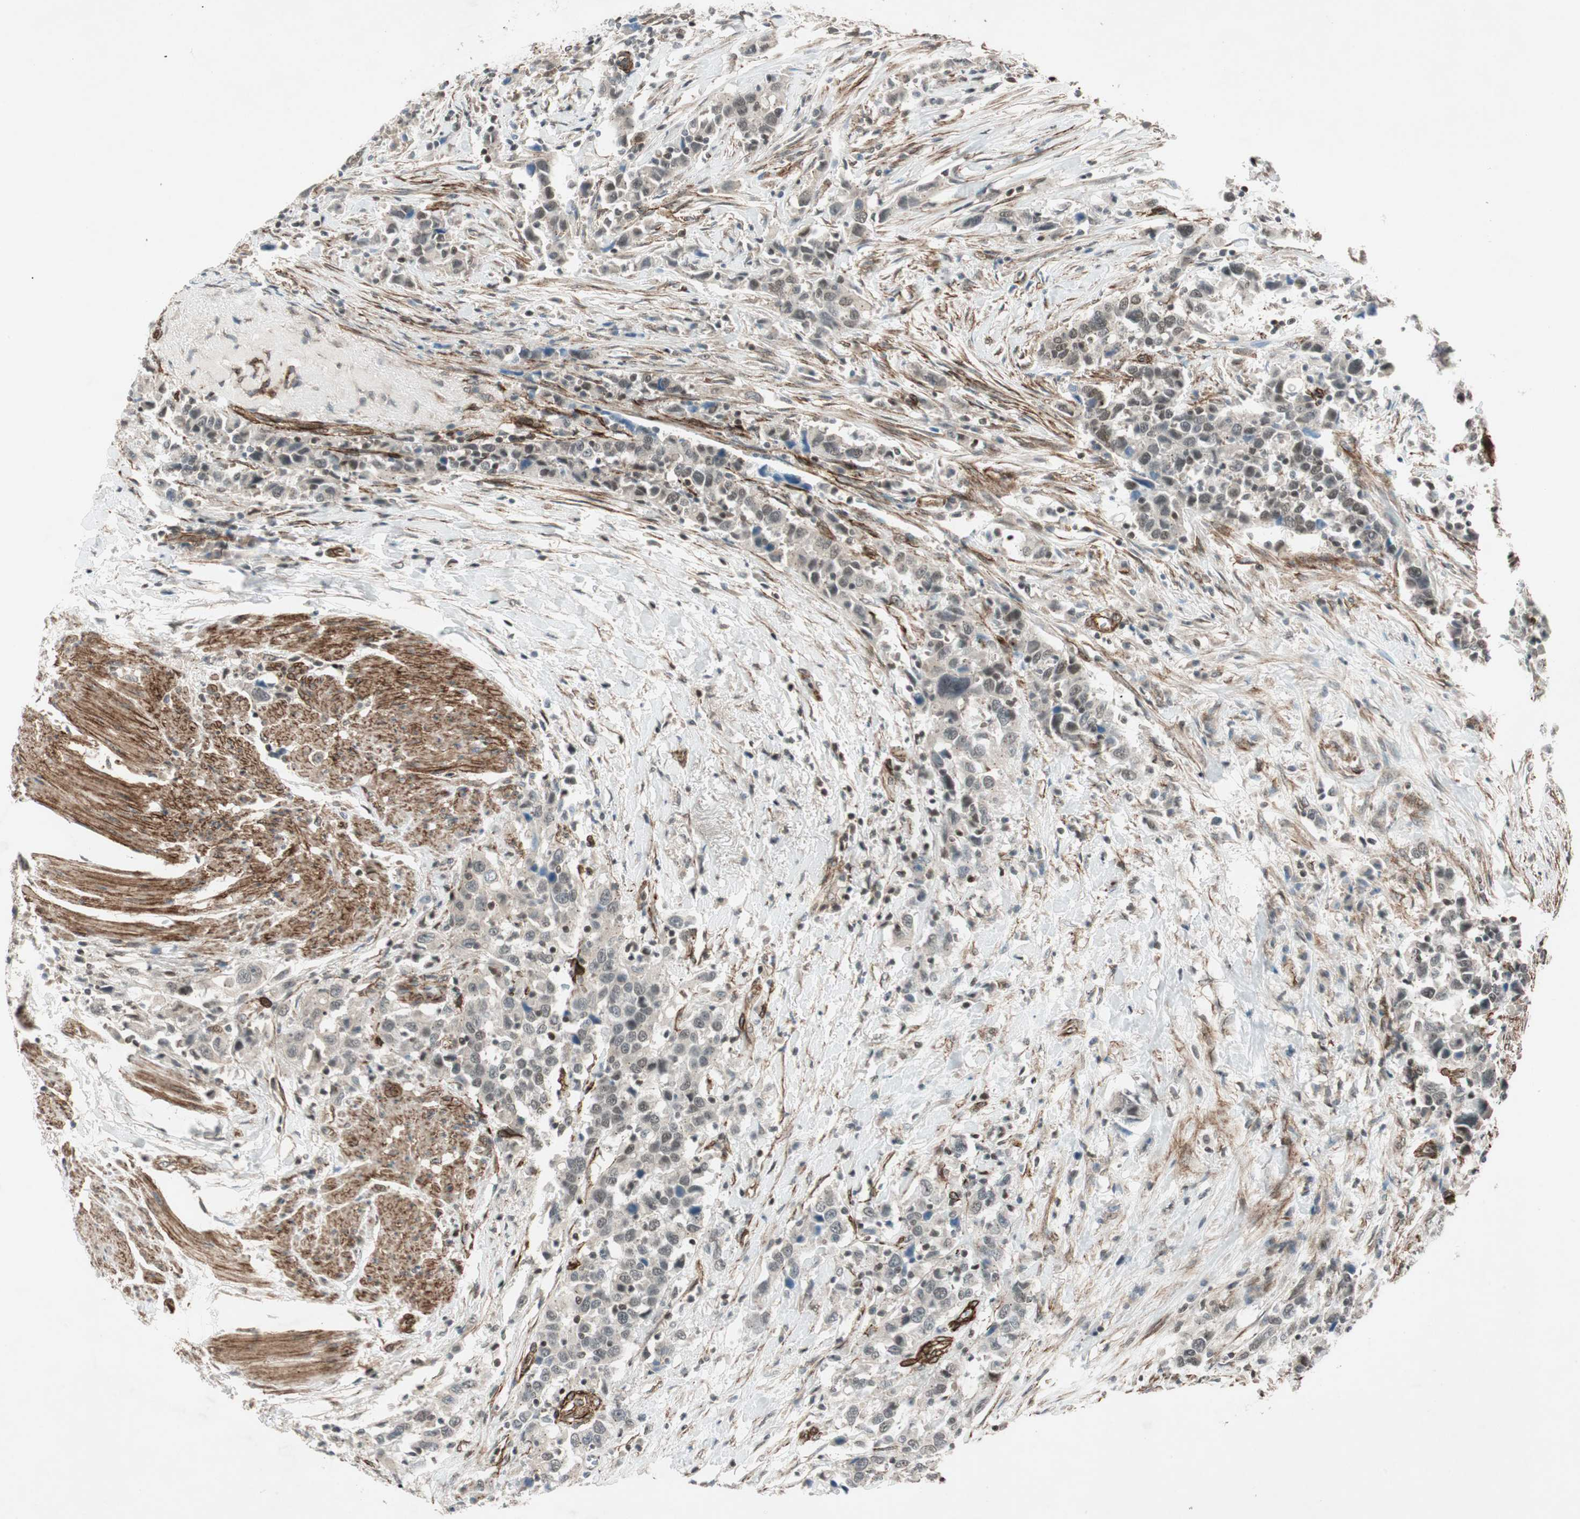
{"staining": {"intensity": "negative", "quantity": "none", "location": "none"}, "tissue": "urothelial cancer", "cell_type": "Tumor cells", "image_type": "cancer", "snomed": [{"axis": "morphology", "description": "Urothelial carcinoma, High grade"}, {"axis": "topography", "description": "Urinary bladder"}], "caption": "High-grade urothelial carcinoma stained for a protein using immunohistochemistry displays no staining tumor cells.", "gene": "CDK19", "patient": {"sex": "male", "age": 61}}